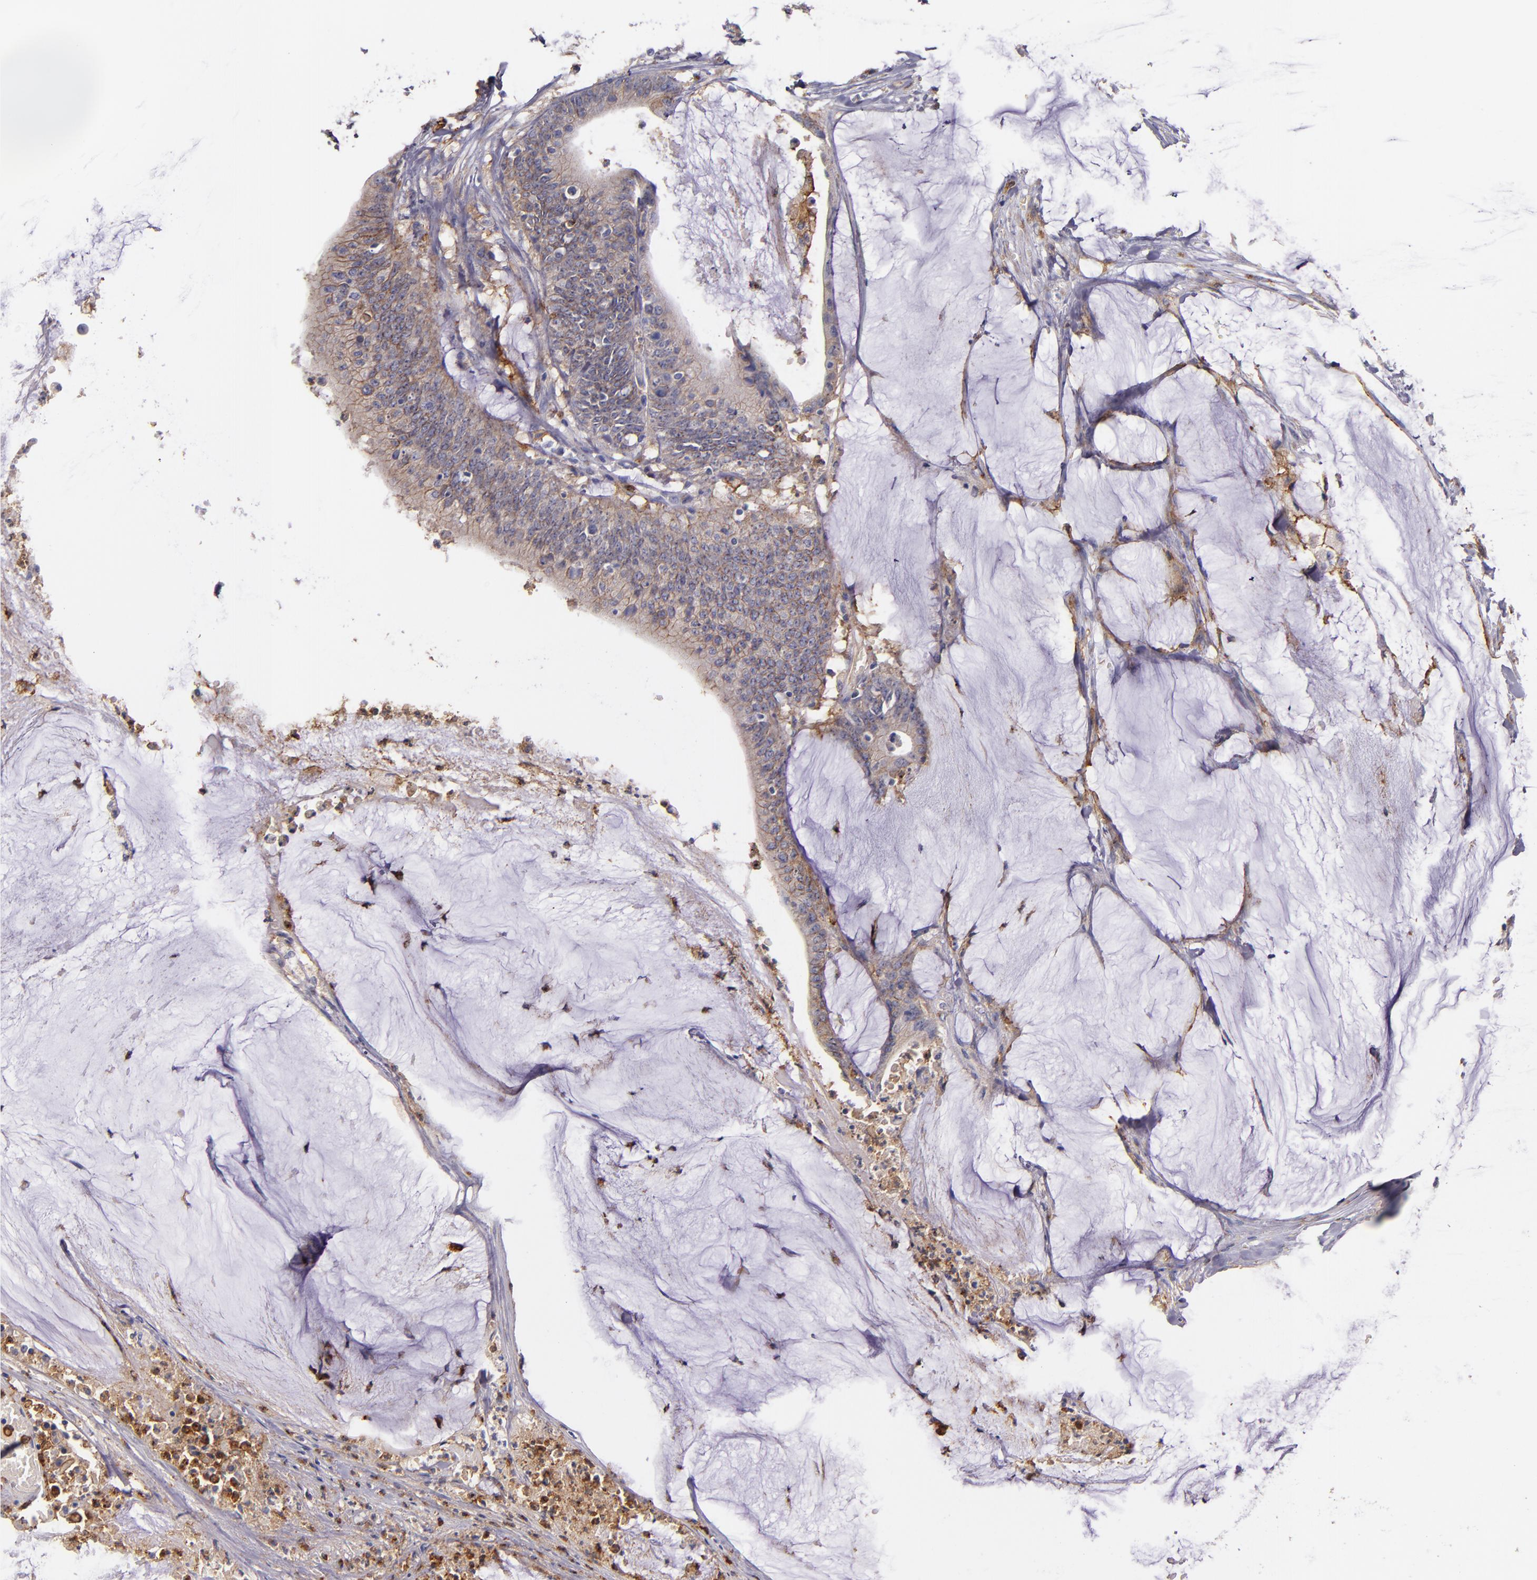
{"staining": {"intensity": "moderate", "quantity": ">75%", "location": "cytoplasmic/membranous"}, "tissue": "colorectal cancer", "cell_type": "Tumor cells", "image_type": "cancer", "snomed": [{"axis": "morphology", "description": "Adenocarcinoma, NOS"}, {"axis": "topography", "description": "Rectum"}], "caption": "Colorectal cancer (adenocarcinoma) stained with DAB (3,3'-diaminobenzidine) IHC reveals medium levels of moderate cytoplasmic/membranous staining in approximately >75% of tumor cells. (DAB IHC, brown staining for protein, blue staining for nuclei).", "gene": "C5AR1", "patient": {"sex": "female", "age": 66}}